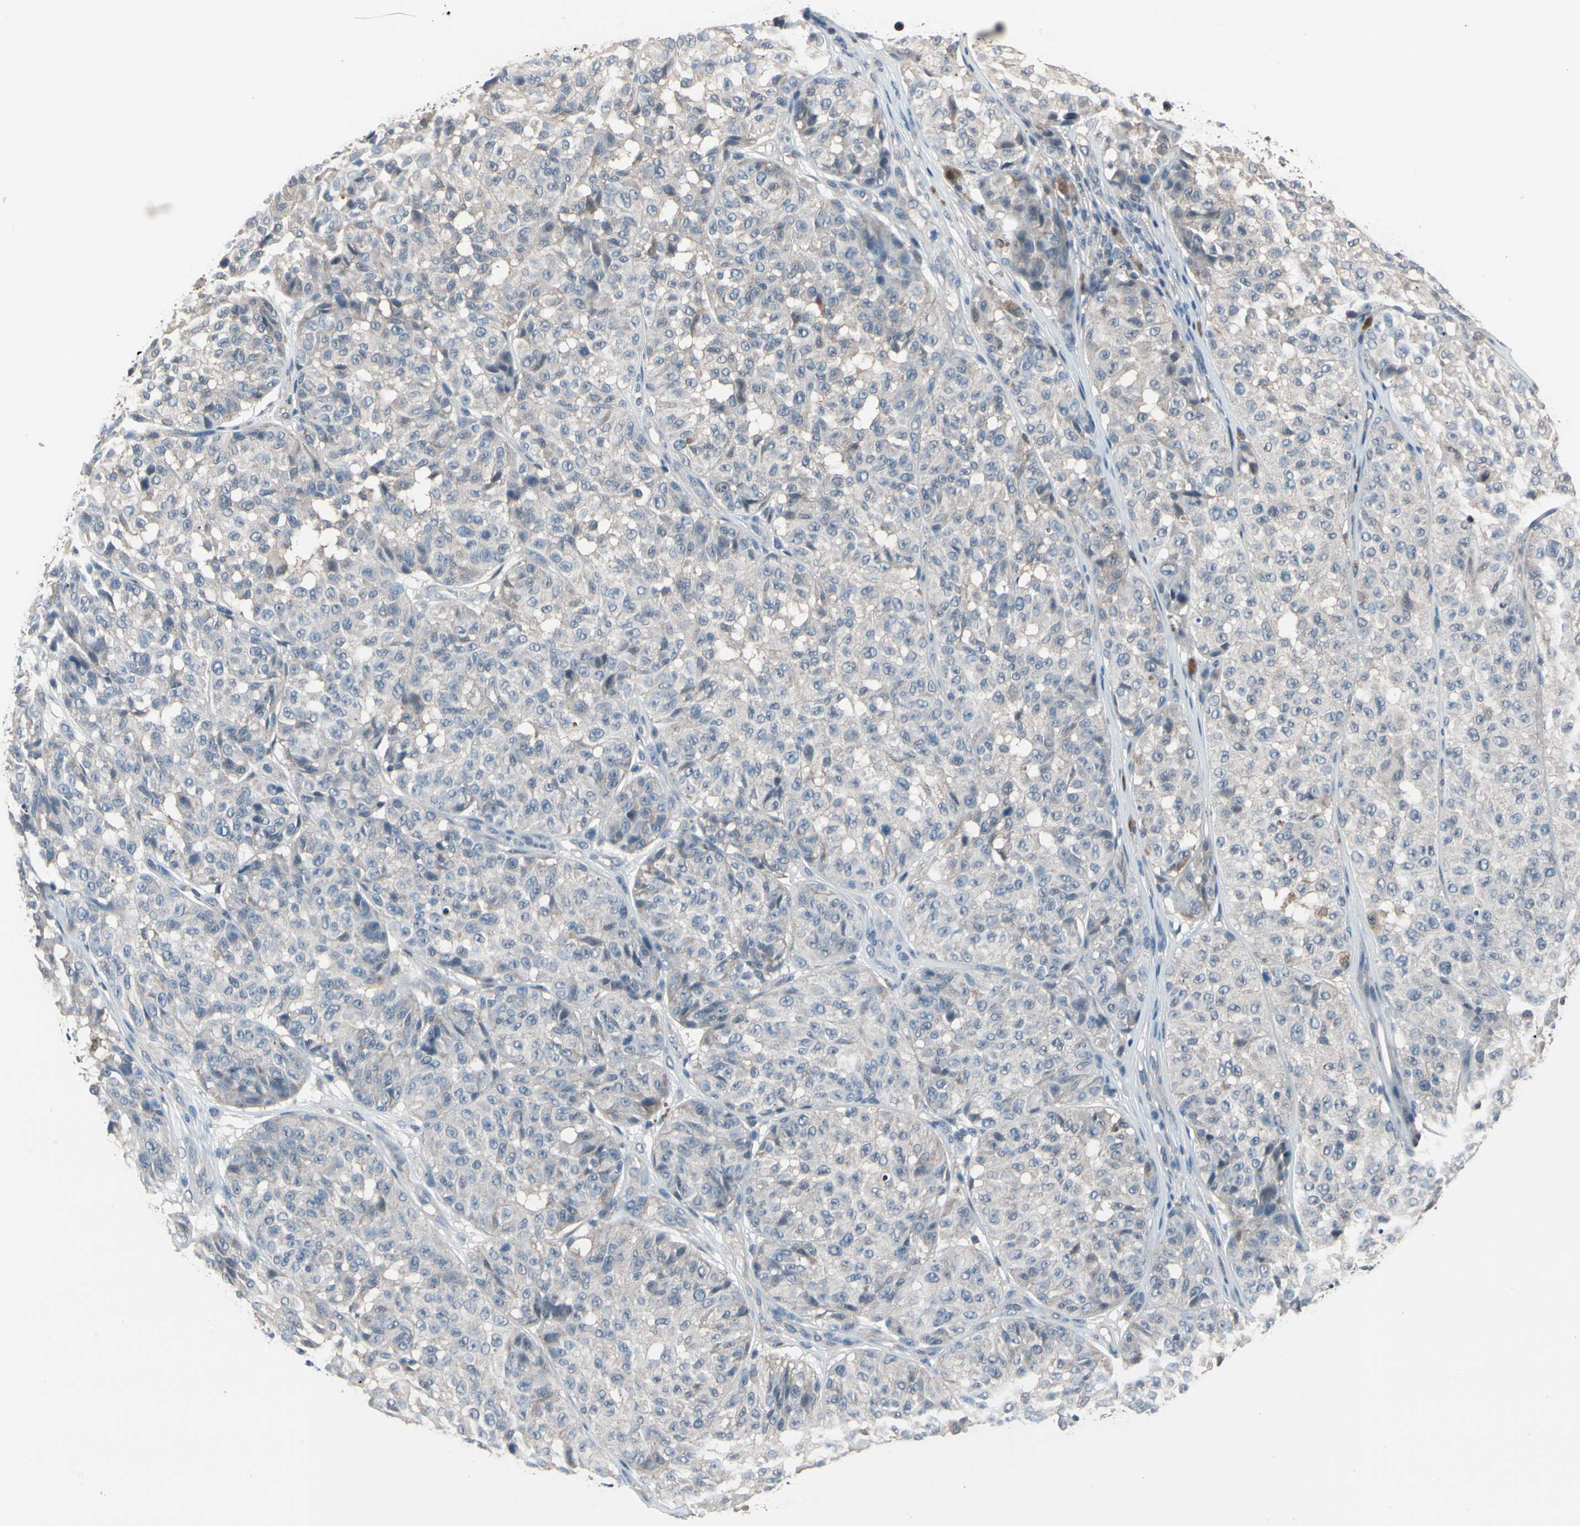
{"staining": {"intensity": "weak", "quantity": "25%-75%", "location": "cytoplasmic/membranous"}, "tissue": "melanoma", "cell_type": "Tumor cells", "image_type": "cancer", "snomed": [{"axis": "morphology", "description": "Malignant melanoma, NOS"}, {"axis": "topography", "description": "Skin"}], "caption": "Malignant melanoma tissue exhibits weak cytoplasmic/membranous staining in about 25%-75% of tumor cells", "gene": "PSMA2", "patient": {"sex": "female", "age": 46}}